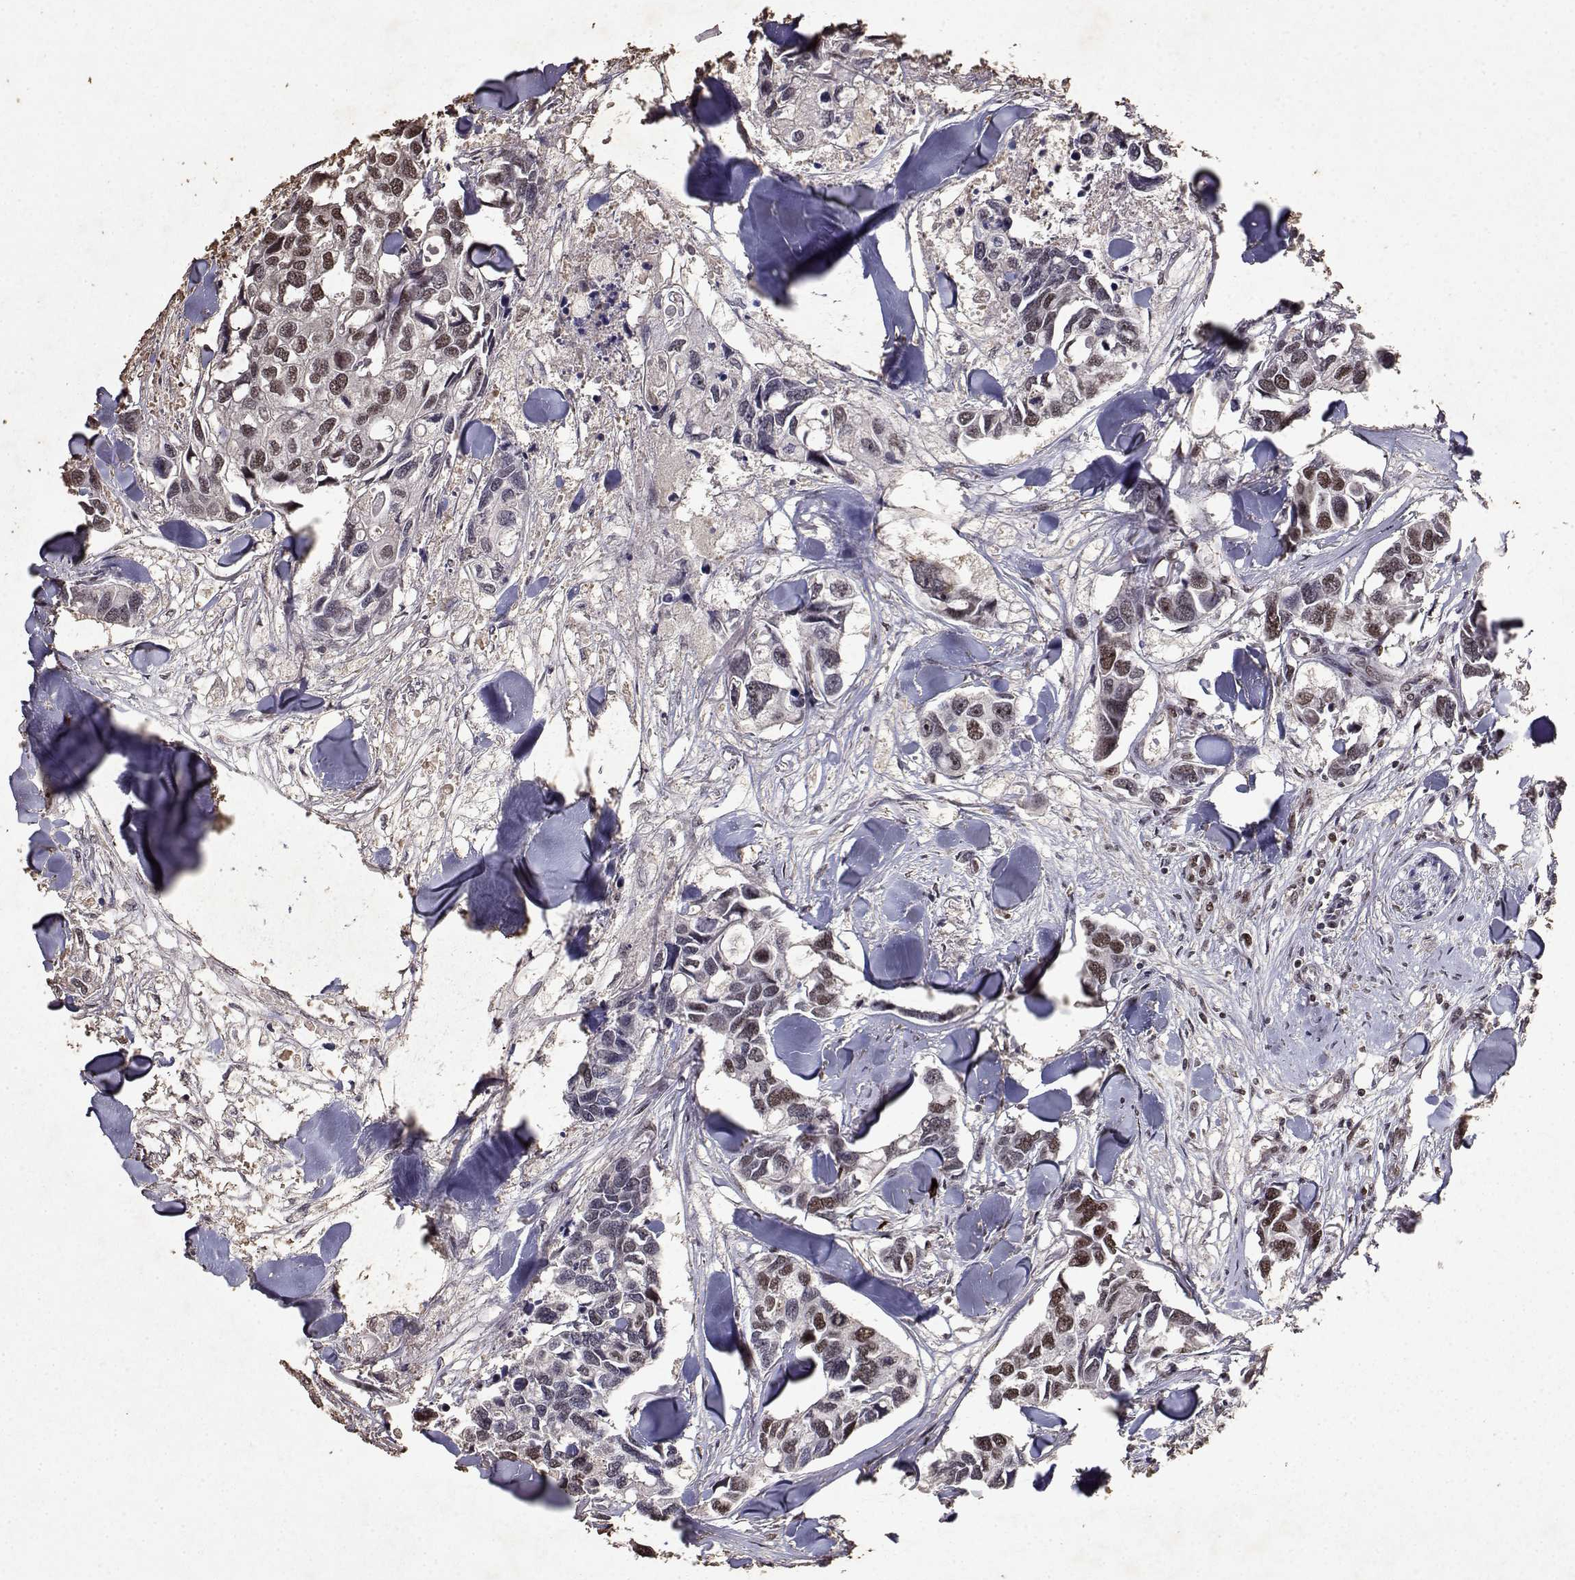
{"staining": {"intensity": "moderate", "quantity": ">75%", "location": "nuclear"}, "tissue": "breast cancer", "cell_type": "Tumor cells", "image_type": "cancer", "snomed": [{"axis": "morphology", "description": "Duct carcinoma"}, {"axis": "topography", "description": "Breast"}], "caption": "Immunohistochemistry (DAB (3,3'-diaminobenzidine)) staining of human breast intraductal carcinoma displays moderate nuclear protein staining in approximately >75% of tumor cells.", "gene": "TOE1", "patient": {"sex": "female", "age": 83}}